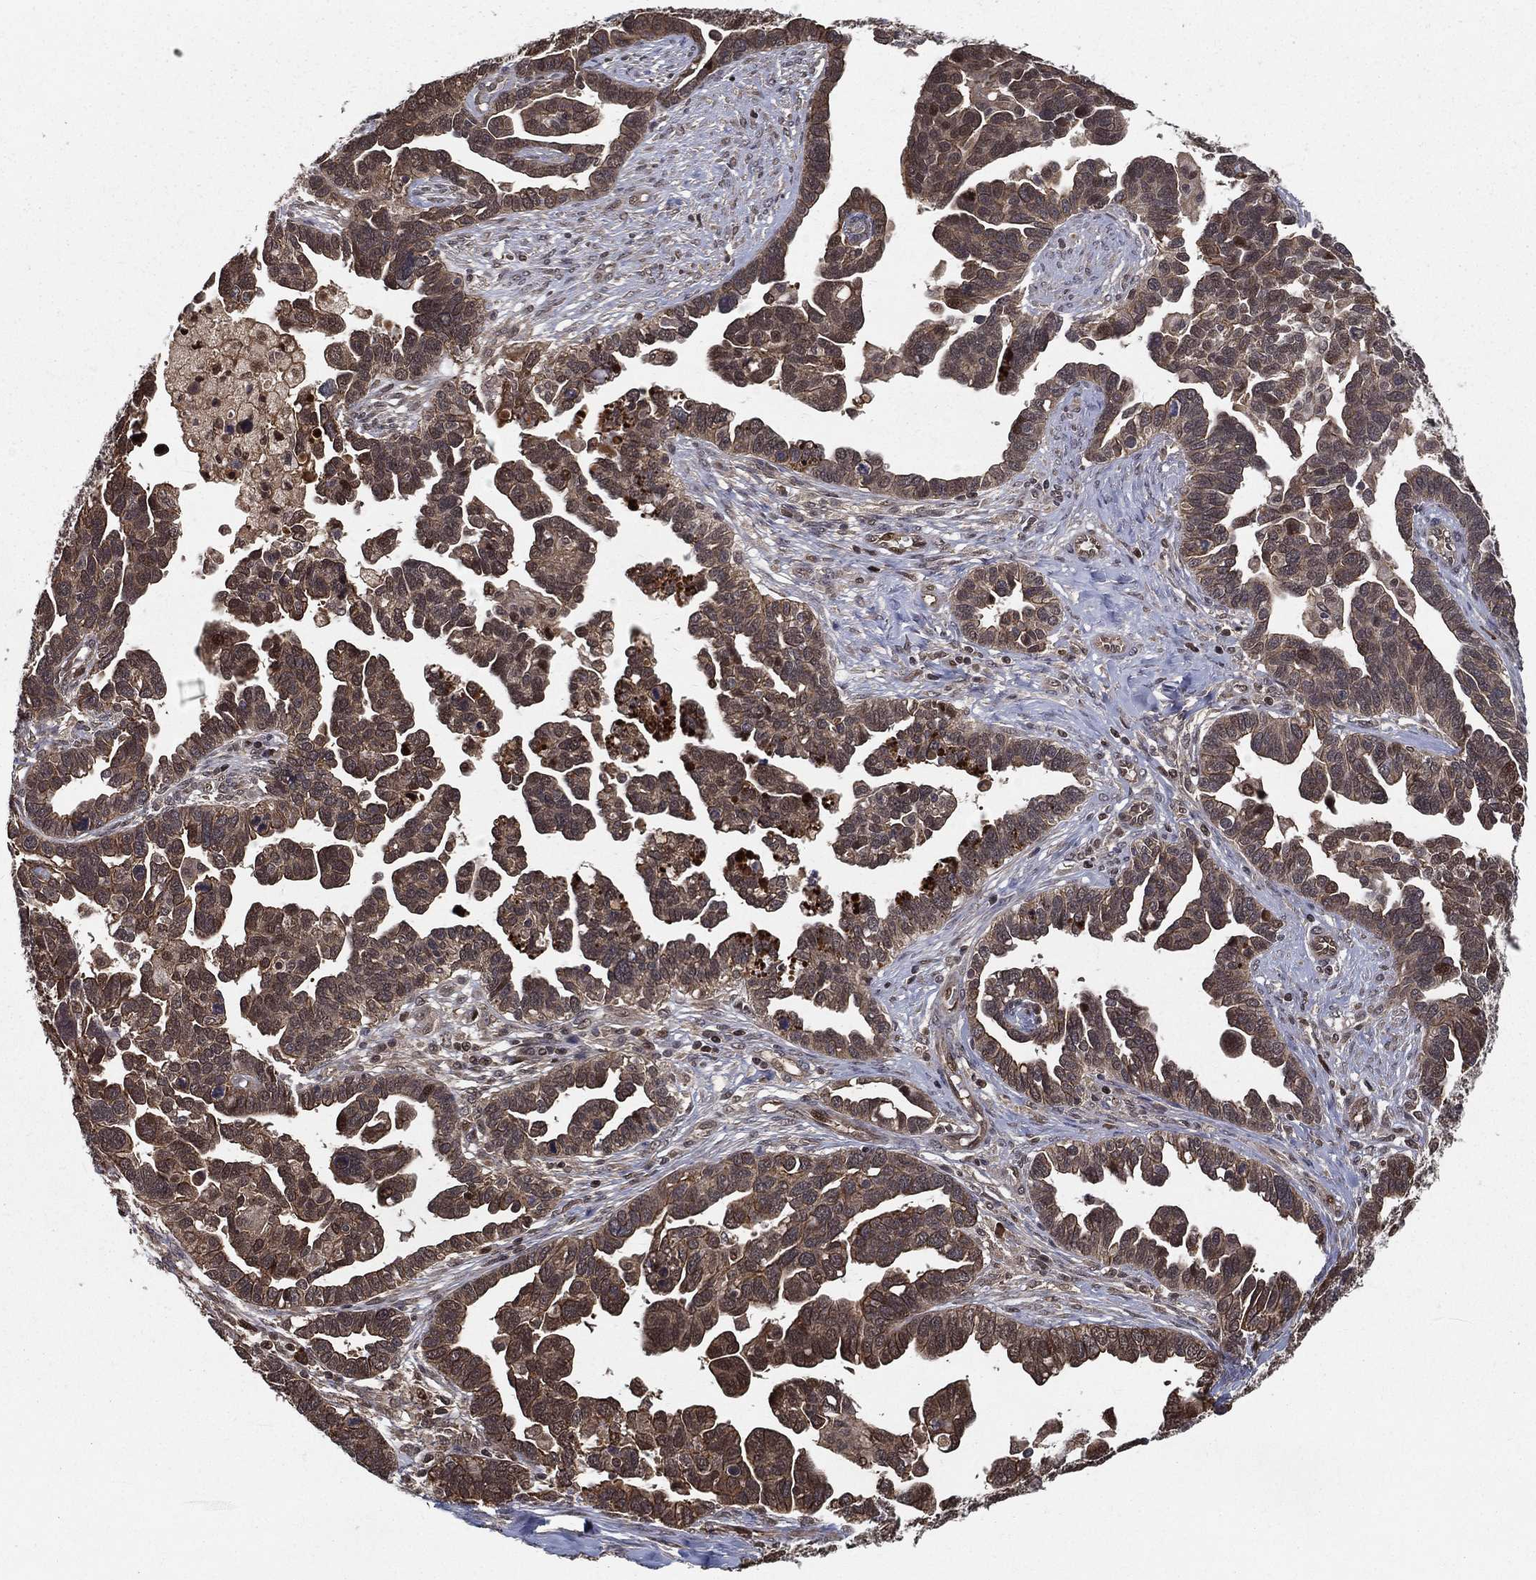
{"staining": {"intensity": "moderate", "quantity": "25%-75%", "location": "cytoplasmic/membranous"}, "tissue": "ovarian cancer", "cell_type": "Tumor cells", "image_type": "cancer", "snomed": [{"axis": "morphology", "description": "Cystadenocarcinoma, serous, NOS"}, {"axis": "topography", "description": "Ovary"}], "caption": "Tumor cells exhibit medium levels of moderate cytoplasmic/membranous staining in about 25%-75% of cells in human ovarian cancer.", "gene": "SLC6A6", "patient": {"sex": "female", "age": 54}}